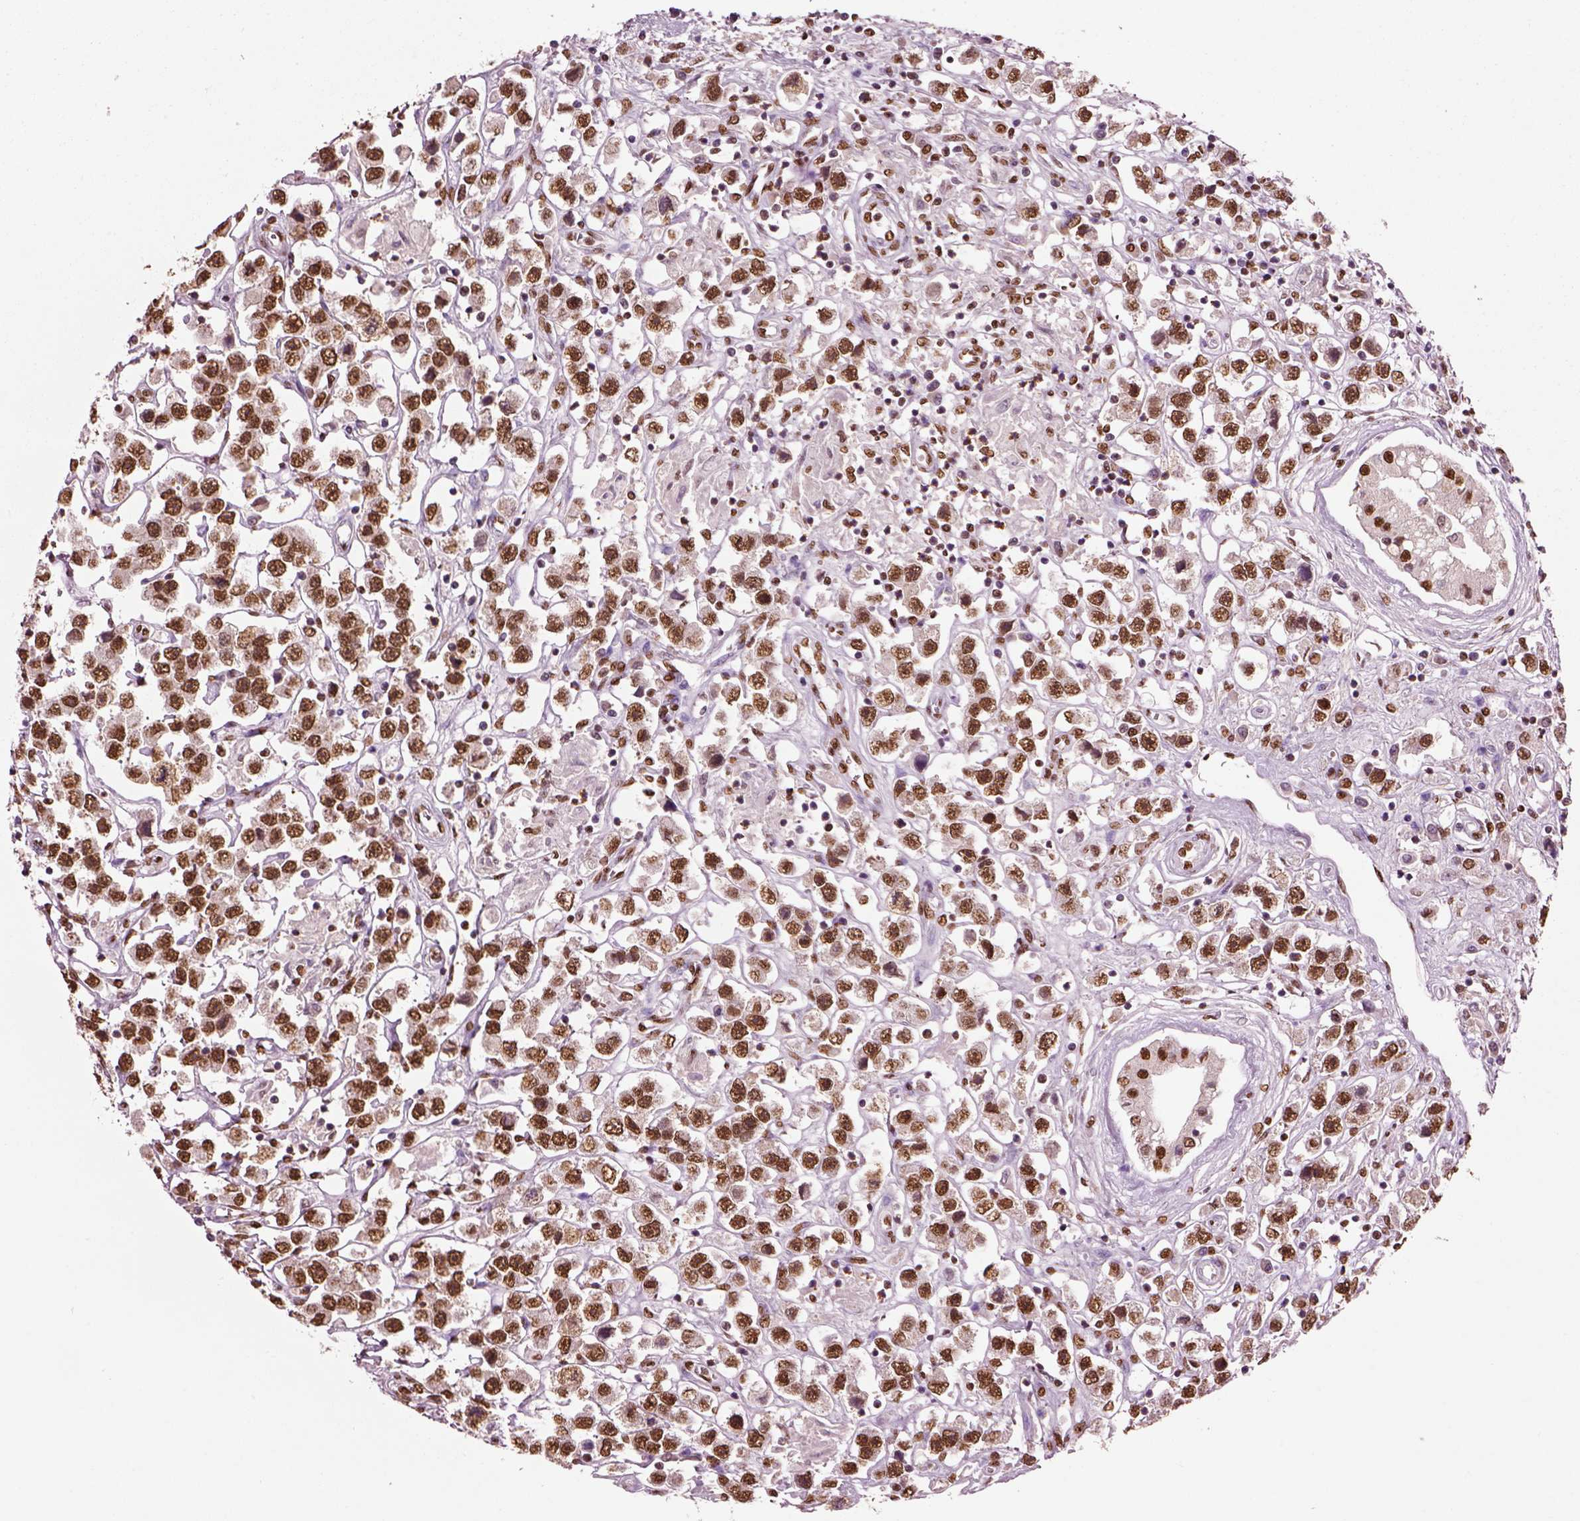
{"staining": {"intensity": "moderate", "quantity": ">75%", "location": "nuclear"}, "tissue": "testis cancer", "cell_type": "Tumor cells", "image_type": "cancer", "snomed": [{"axis": "morphology", "description": "Seminoma, NOS"}, {"axis": "topography", "description": "Testis"}], "caption": "The immunohistochemical stain labels moderate nuclear expression in tumor cells of seminoma (testis) tissue.", "gene": "DDX3X", "patient": {"sex": "male", "age": 45}}